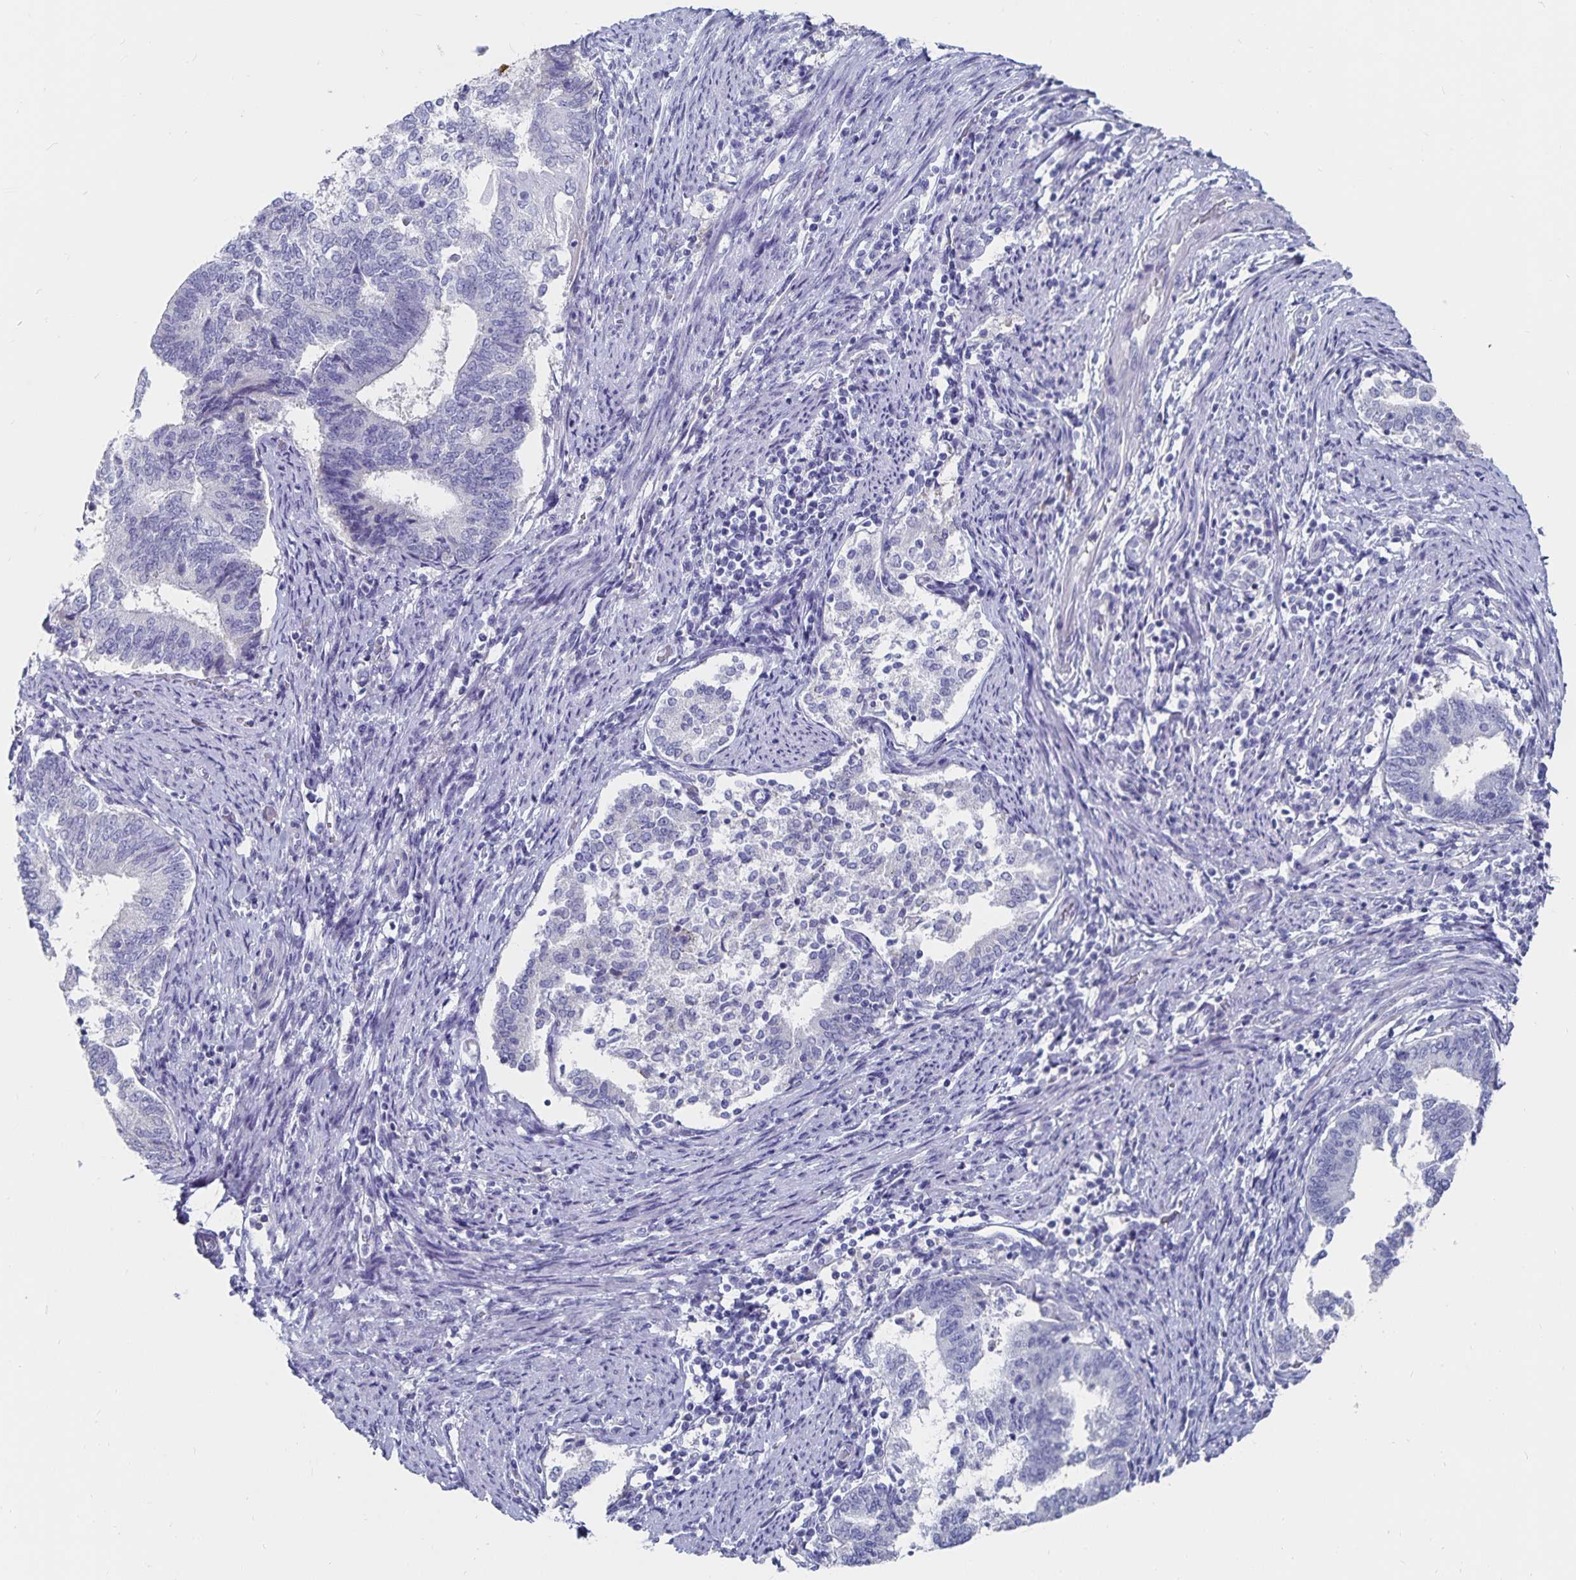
{"staining": {"intensity": "negative", "quantity": "none", "location": "none"}, "tissue": "endometrial cancer", "cell_type": "Tumor cells", "image_type": "cancer", "snomed": [{"axis": "morphology", "description": "Adenocarcinoma, NOS"}, {"axis": "topography", "description": "Endometrium"}], "caption": "Adenocarcinoma (endometrial) stained for a protein using IHC demonstrates no staining tumor cells.", "gene": "CFAP69", "patient": {"sex": "female", "age": 65}}